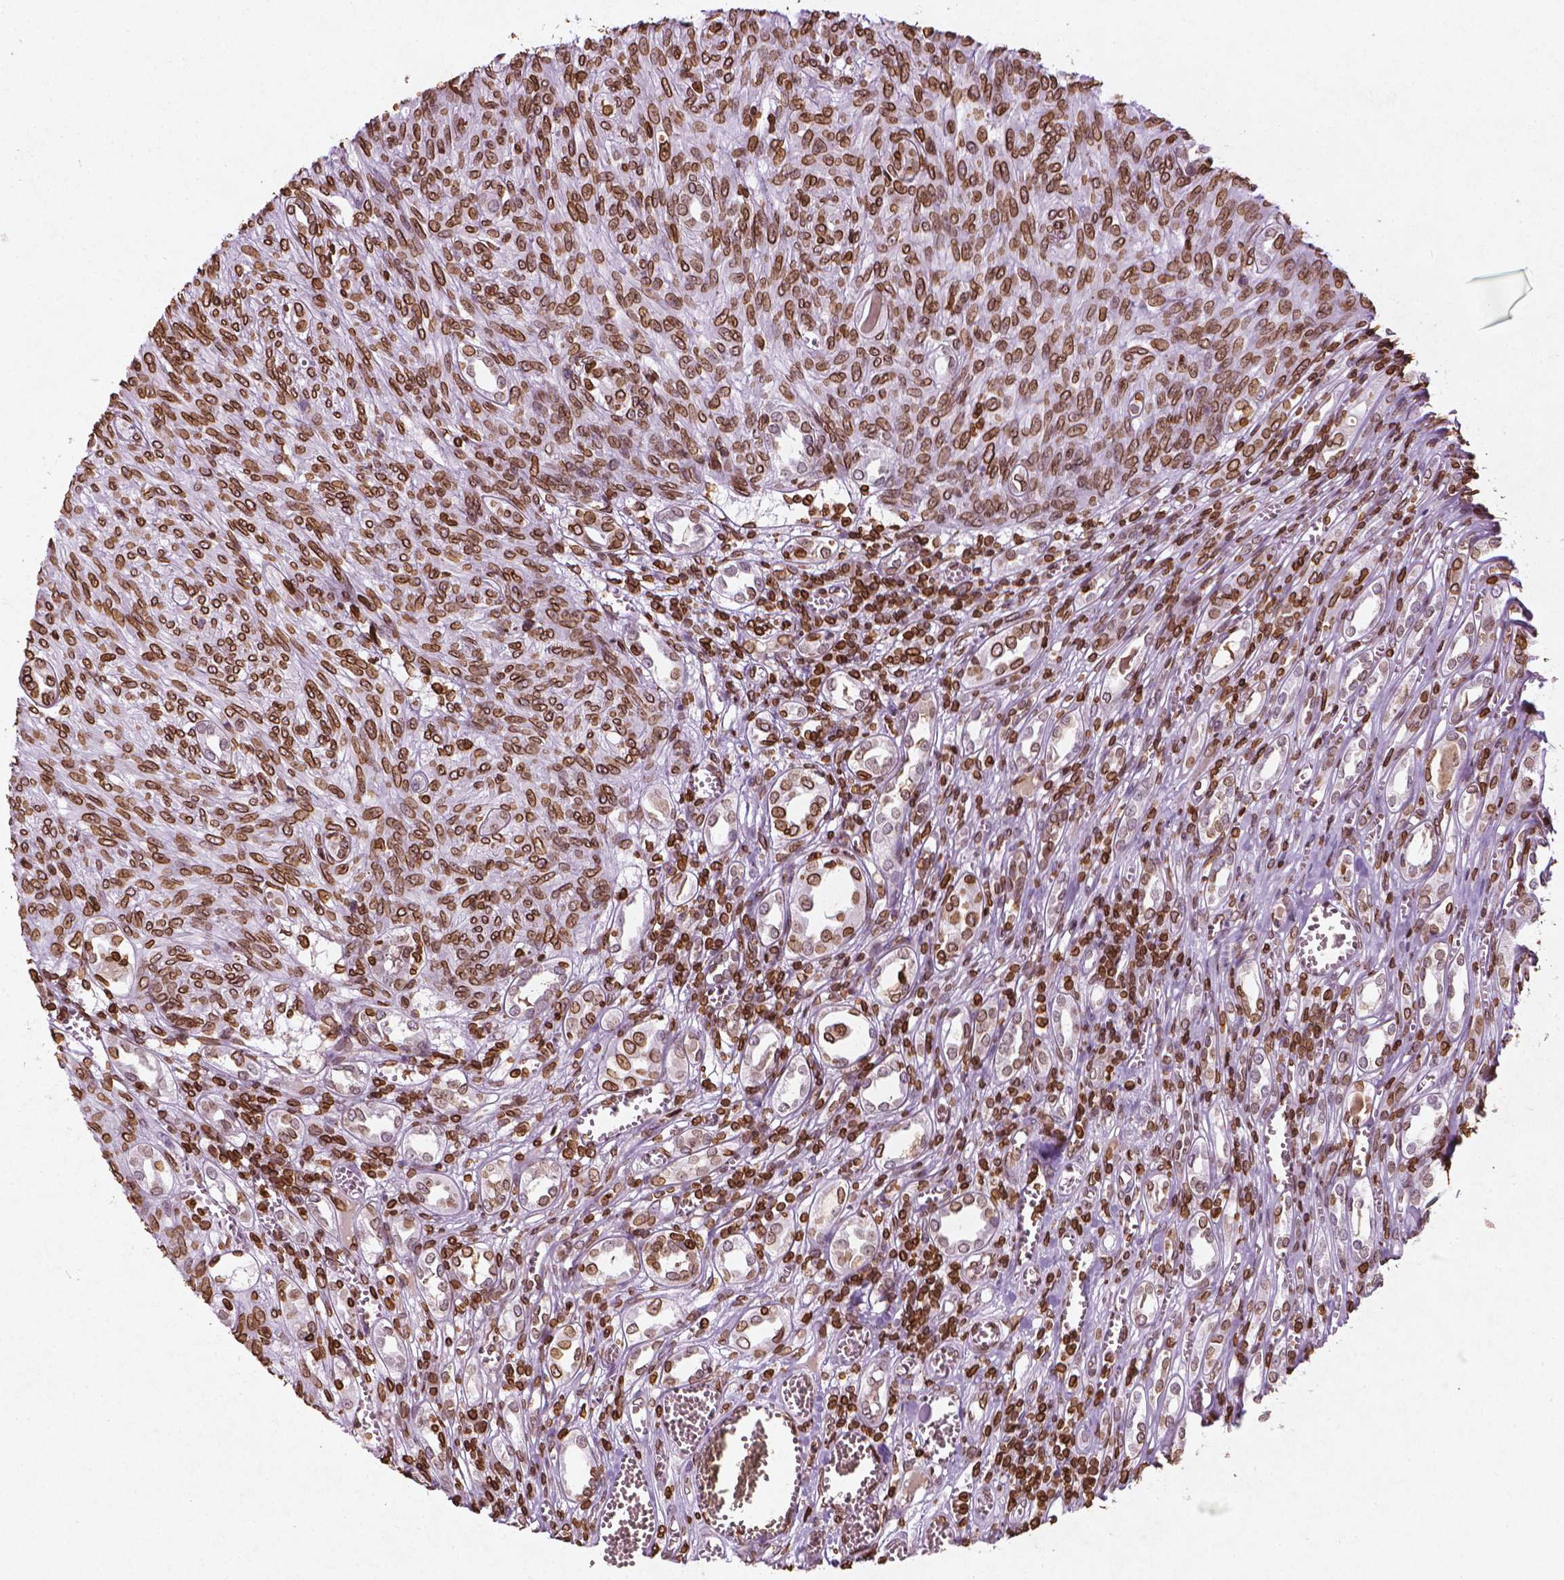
{"staining": {"intensity": "strong", "quantity": ">75%", "location": "cytoplasmic/membranous,nuclear"}, "tissue": "renal cancer", "cell_type": "Tumor cells", "image_type": "cancer", "snomed": [{"axis": "morphology", "description": "Adenocarcinoma, NOS"}, {"axis": "topography", "description": "Kidney"}], "caption": "IHC staining of renal cancer (adenocarcinoma), which displays high levels of strong cytoplasmic/membranous and nuclear staining in about >75% of tumor cells indicating strong cytoplasmic/membranous and nuclear protein positivity. The staining was performed using DAB (3,3'-diaminobenzidine) (brown) for protein detection and nuclei were counterstained in hematoxylin (blue).", "gene": "LMNB1", "patient": {"sex": "male", "age": 58}}